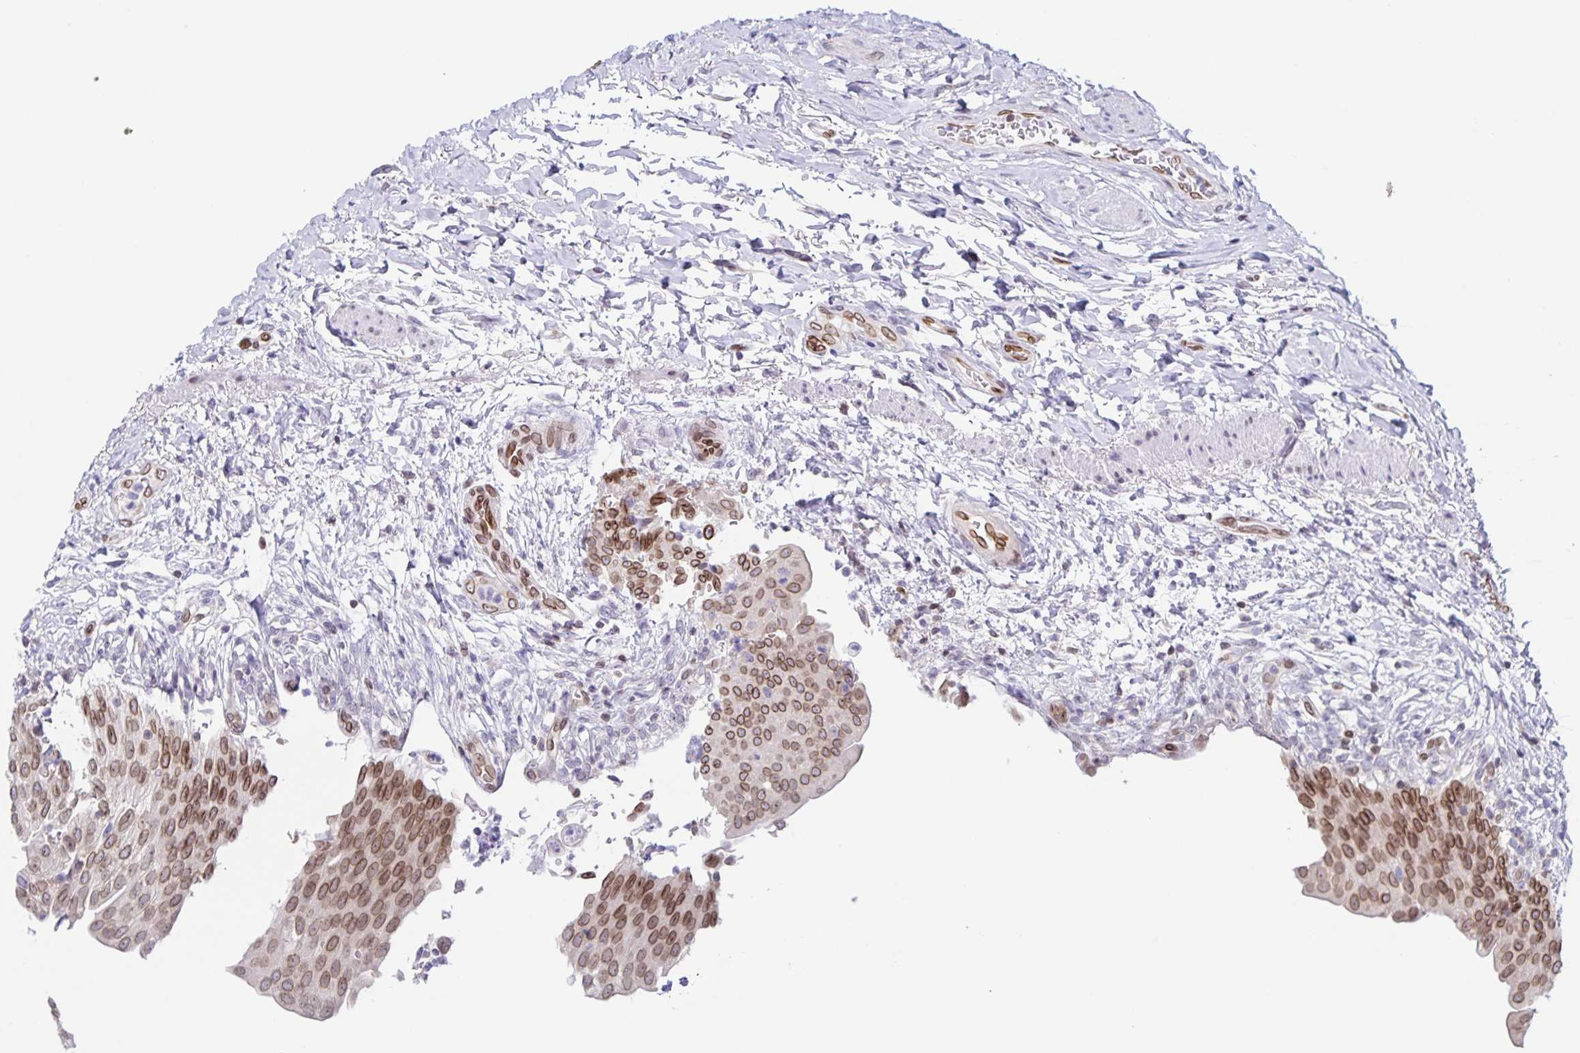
{"staining": {"intensity": "moderate", "quantity": ">75%", "location": "cytoplasmic/membranous,nuclear"}, "tissue": "urinary bladder", "cell_type": "Urothelial cells", "image_type": "normal", "snomed": [{"axis": "morphology", "description": "Normal tissue, NOS"}, {"axis": "topography", "description": "Urinary bladder"}, {"axis": "topography", "description": "Peripheral nerve tissue"}], "caption": "About >75% of urothelial cells in unremarkable human urinary bladder demonstrate moderate cytoplasmic/membranous,nuclear protein expression as visualized by brown immunohistochemical staining.", "gene": "SYNE2", "patient": {"sex": "female", "age": 60}}